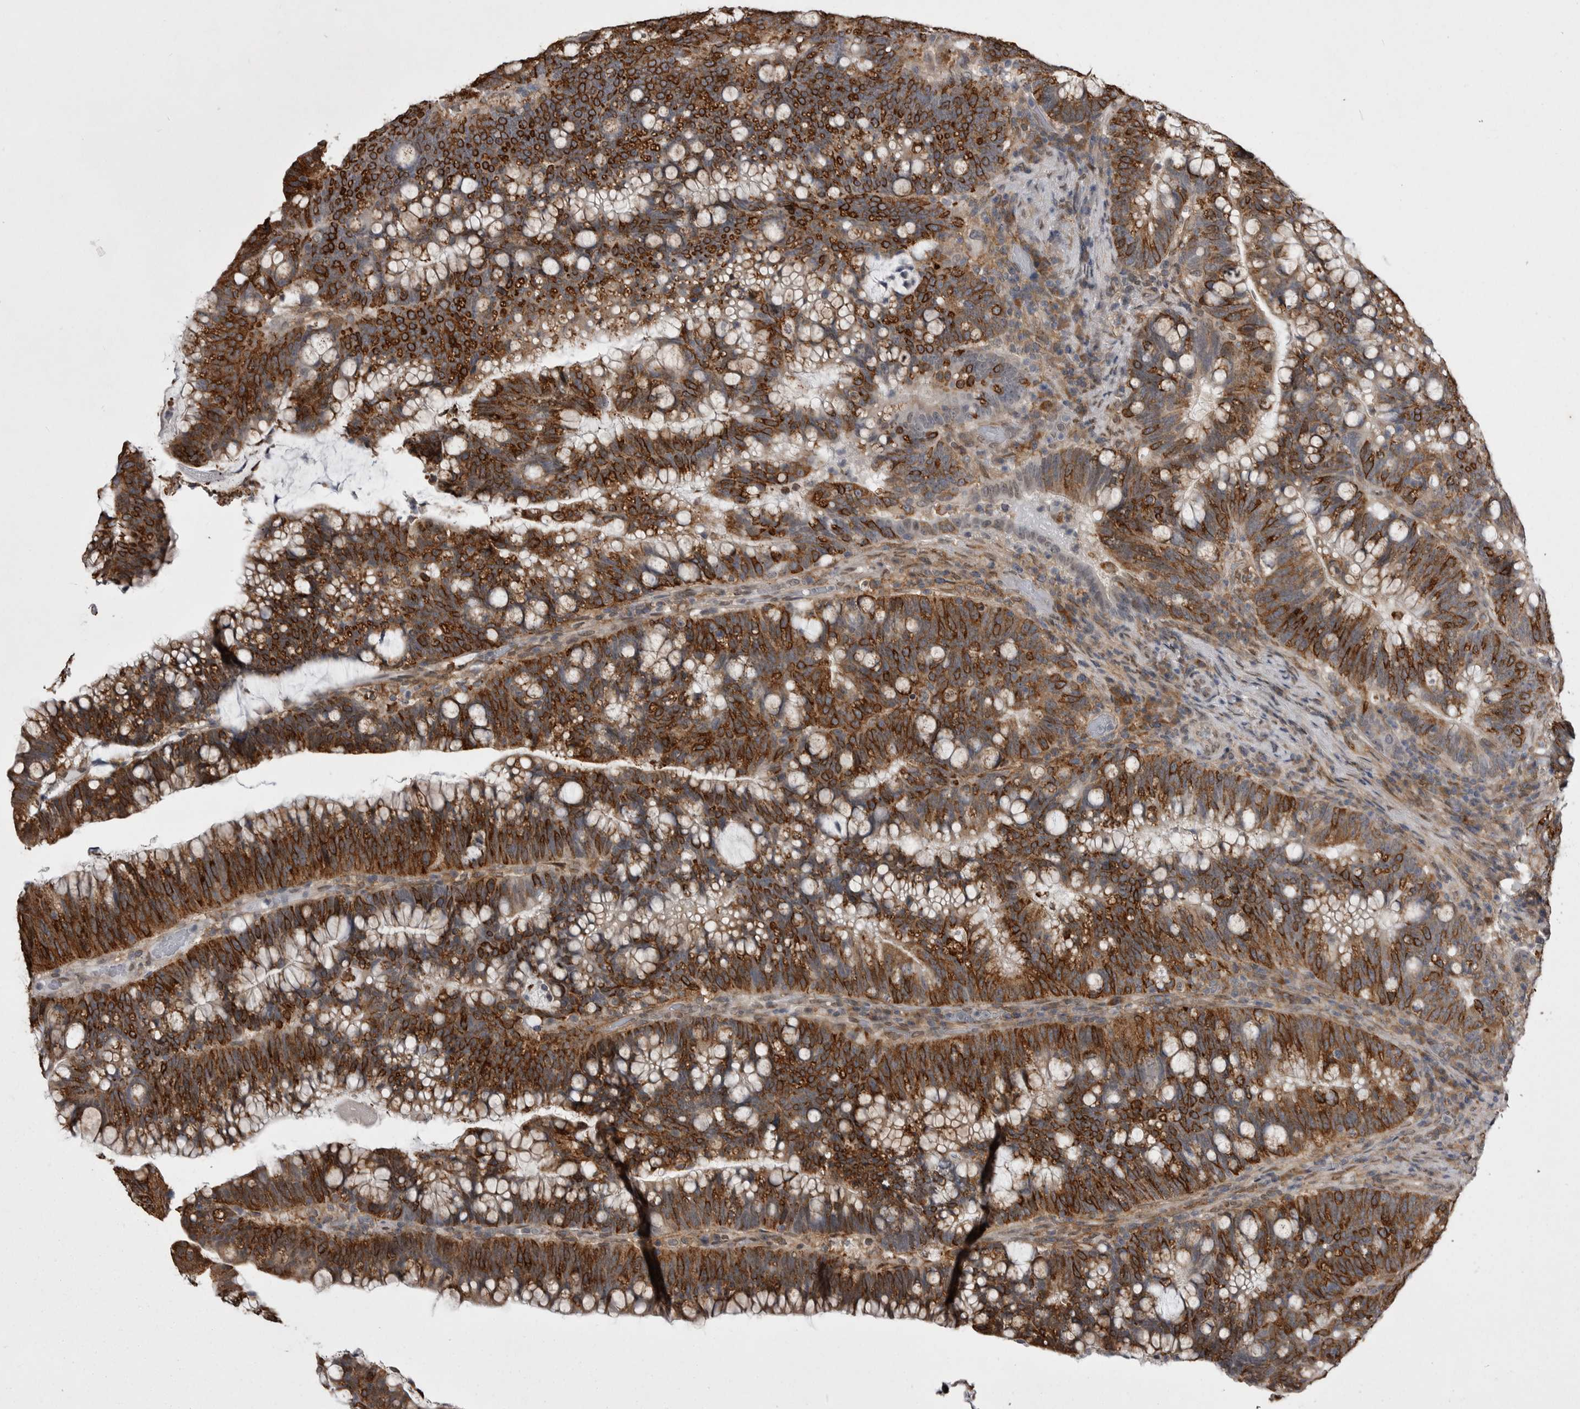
{"staining": {"intensity": "strong", "quantity": ">75%", "location": "cytoplasmic/membranous"}, "tissue": "colorectal cancer", "cell_type": "Tumor cells", "image_type": "cancer", "snomed": [{"axis": "morphology", "description": "Adenocarcinoma, NOS"}, {"axis": "topography", "description": "Colon"}], "caption": "A high-resolution histopathology image shows immunohistochemistry staining of colorectal adenocarcinoma, which exhibits strong cytoplasmic/membranous positivity in about >75% of tumor cells.", "gene": "ABL1", "patient": {"sex": "female", "age": 66}}